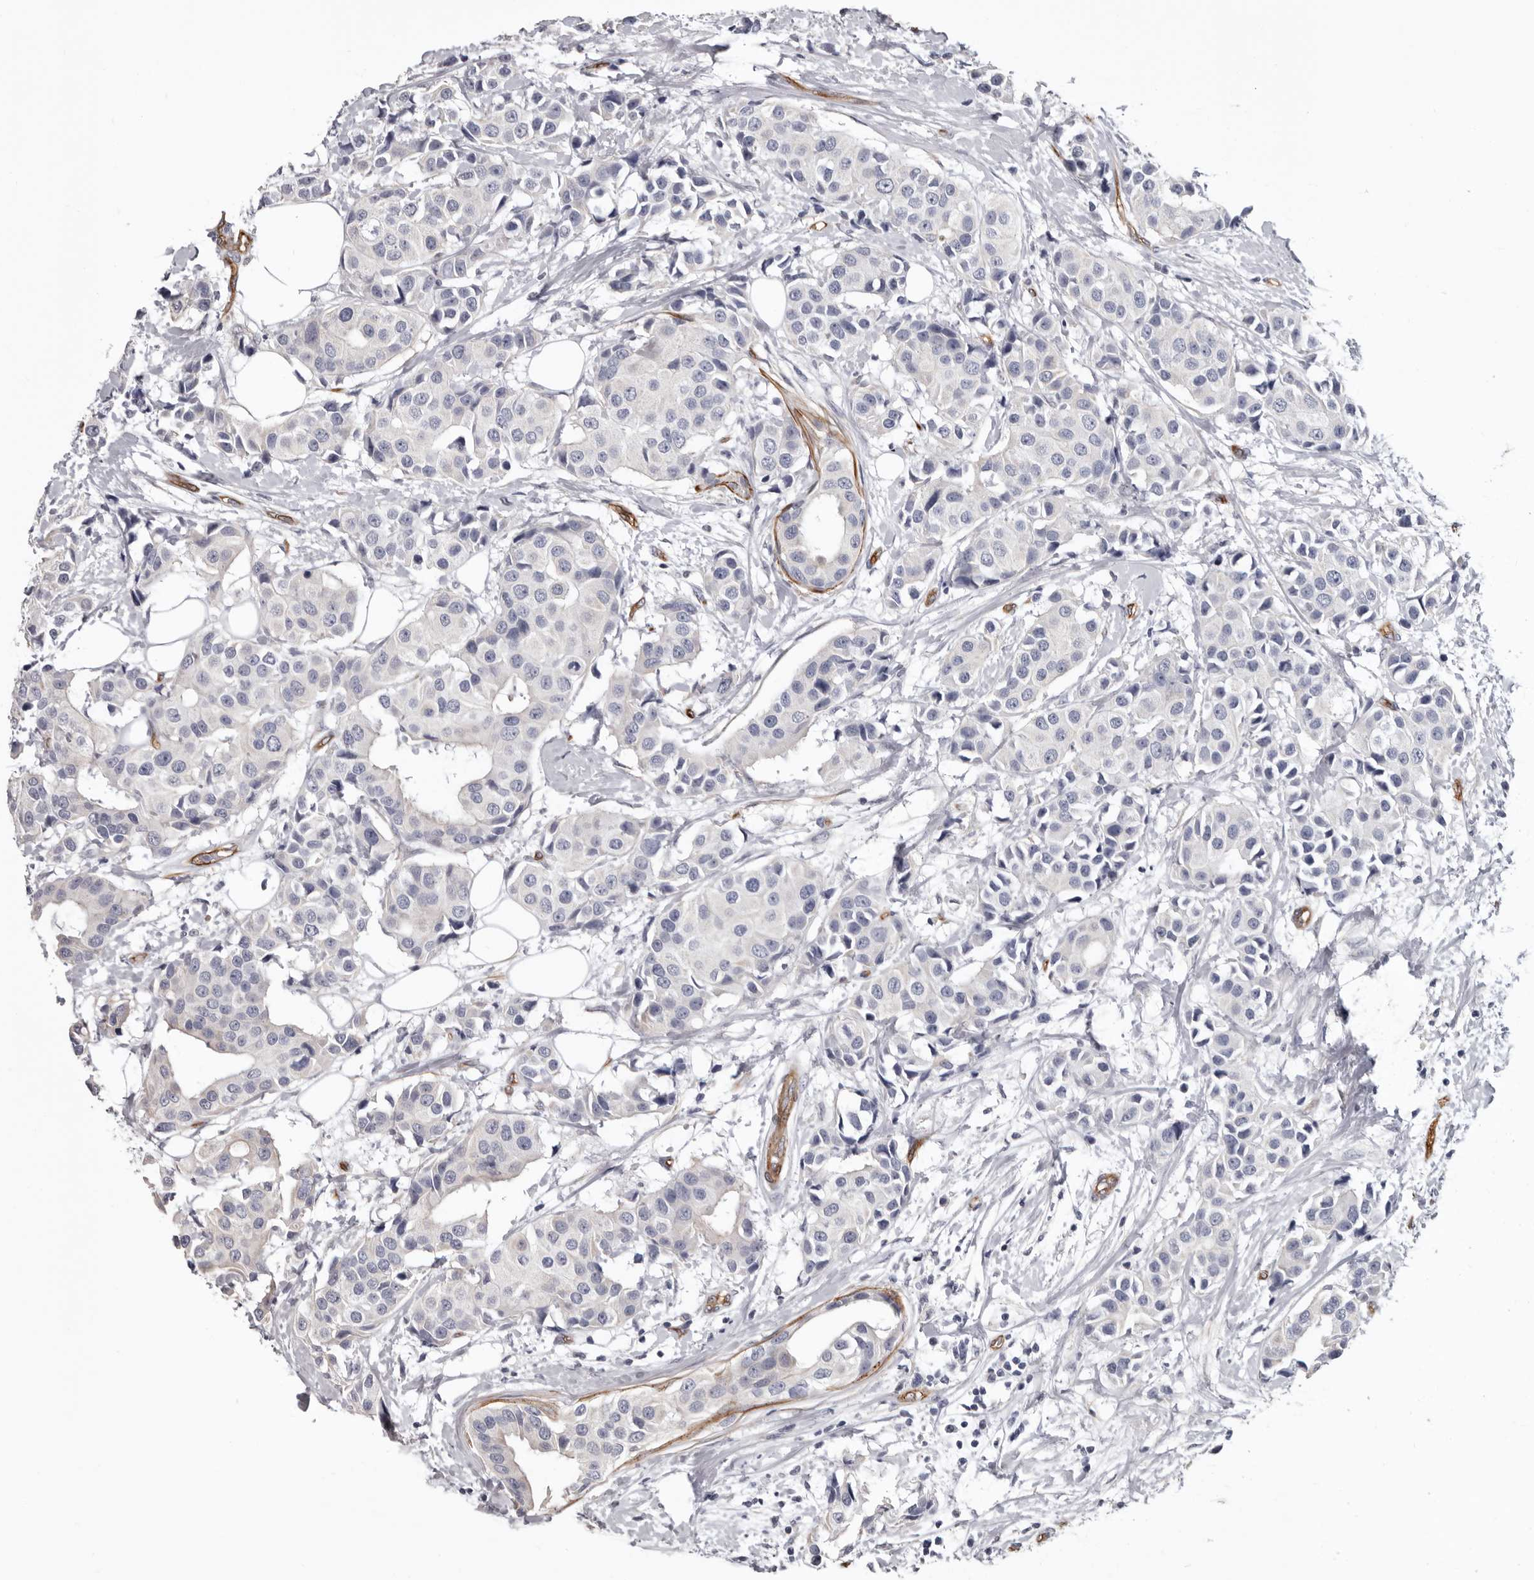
{"staining": {"intensity": "negative", "quantity": "none", "location": "none"}, "tissue": "breast cancer", "cell_type": "Tumor cells", "image_type": "cancer", "snomed": [{"axis": "morphology", "description": "Normal tissue, NOS"}, {"axis": "morphology", "description": "Duct carcinoma"}, {"axis": "topography", "description": "Breast"}], "caption": "Tumor cells are negative for brown protein staining in infiltrating ductal carcinoma (breast).", "gene": "ADGRL4", "patient": {"sex": "female", "age": 39}}